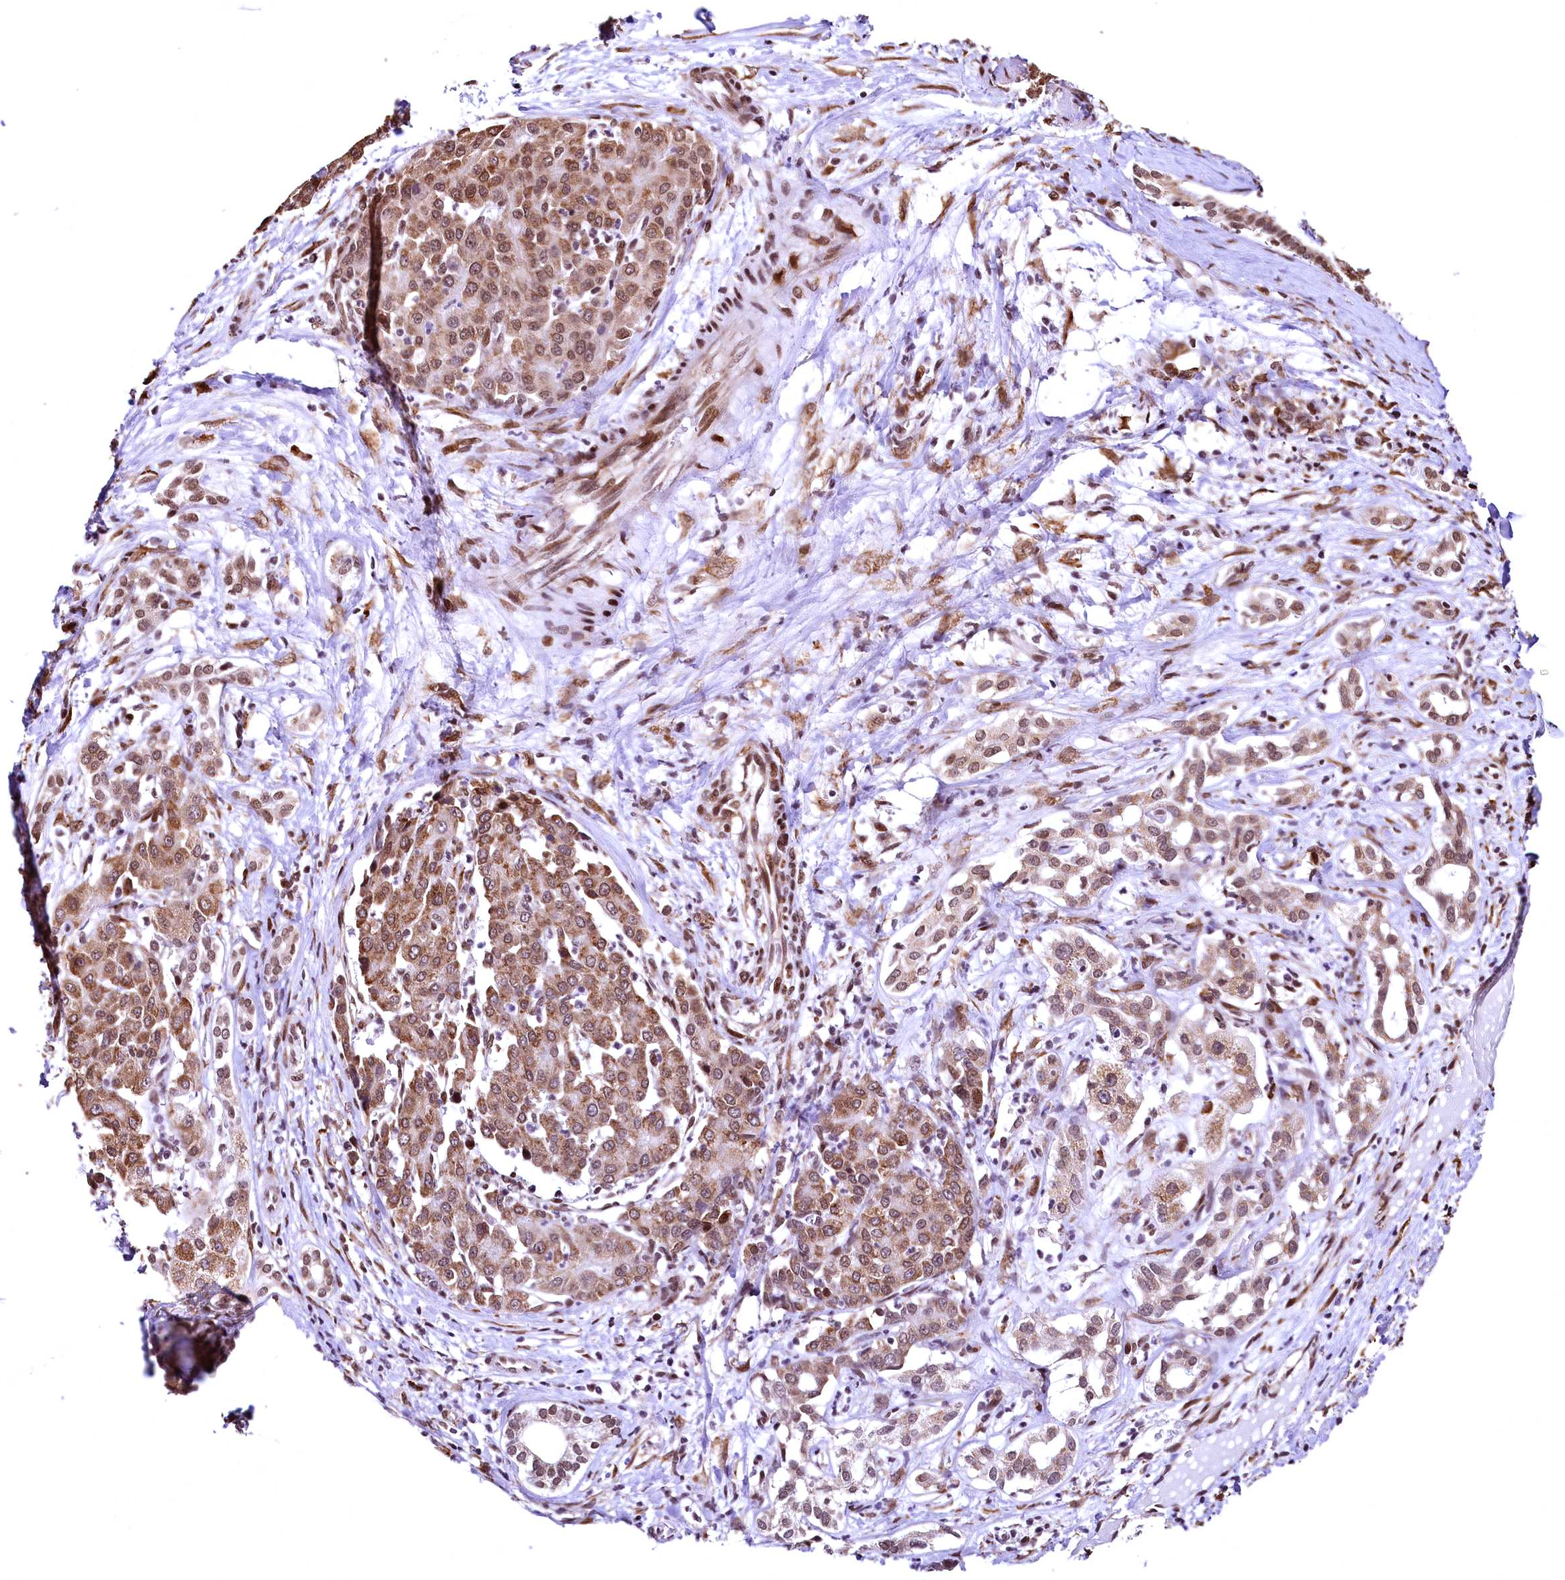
{"staining": {"intensity": "moderate", "quantity": ">75%", "location": "cytoplasmic/membranous,nuclear"}, "tissue": "liver cancer", "cell_type": "Tumor cells", "image_type": "cancer", "snomed": [{"axis": "morphology", "description": "Carcinoma, Hepatocellular, NOS"}, {"axis": "topography", "description": "Liver"}], "caption": "IHC micrograph of hepatocellular carcinoma (liver) stained for a protein (brown), which reveals medium levels of moderate cytoplasmic/membranous and nuclear staining in approximately >75% of tumor cells.", "gene": "PDS5B", "patient": {"sex": "male", "age": 65}}